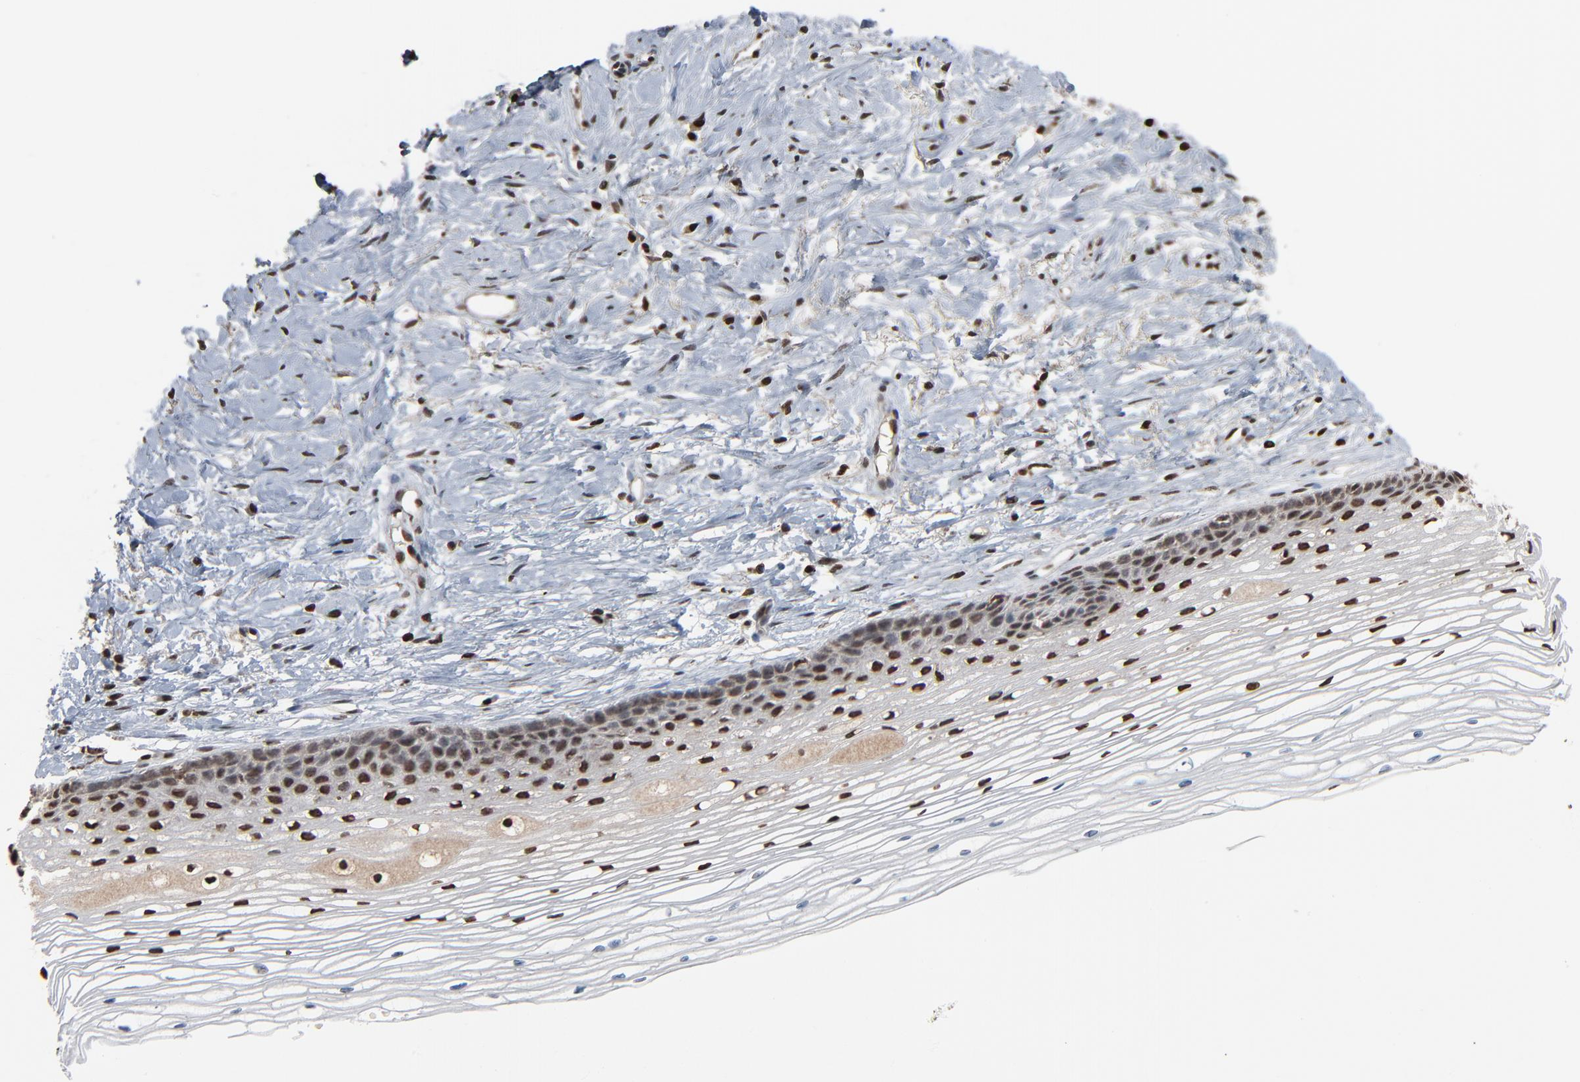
{"staining": {"intensity": "strong", "quantity": ">75%", "location": "nuclear"}, "tissue": "cervix", "cell_type": "Glandular cells", "image_type": "normal", "snomed": [{"axis": "morphology", "description": "Normal tissue, NOS"}, {"axis": "topography", "description": "Cervix"}], "caption": "The image reveals staining of unremarkable cervix, revealing strong nuclear protein positivity (brown color) within glandular cells.", "gene": "RPS6KA3", "patient": {"sex": "female", "age": 77}}